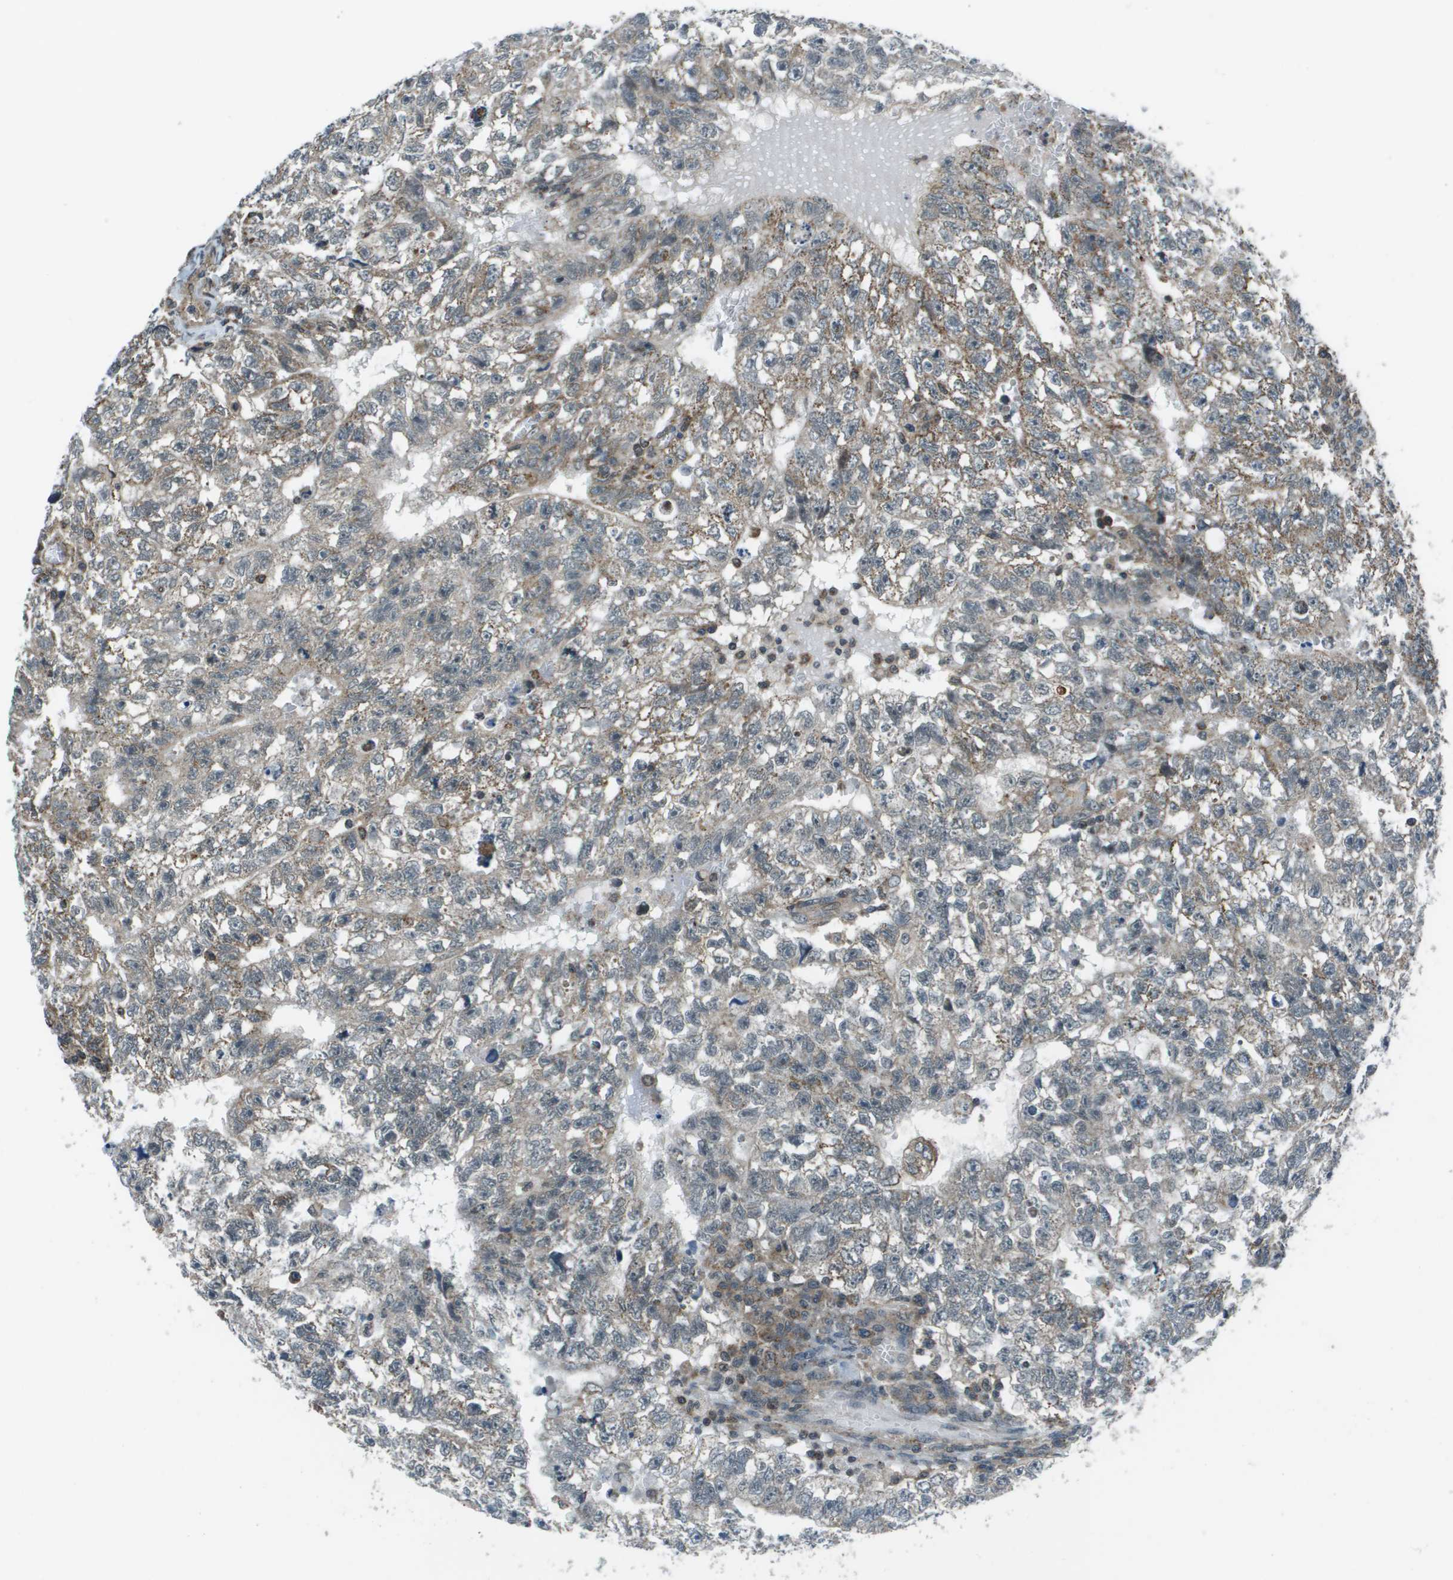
{"staining": {"intensity": "moderate", "quantity": "25%-75%", "location": "cytoplasmic/membranous"}, "tissue": "testis cancer", "cell_type": "Tumor cells", "image_type": "cancer", "snomed": [{"axis": "morphology", "description": "Seminoma, NOS"}, {"axis": "morphology", "description": "Carcinoma, Embryonal, NOS"}, {"axis": "topography", "description": "Testis"}], "caption": "Approximately 25%-75% of tumor cells in human testis cancer (embryonal carcinoma) exhibit moderate cytoplasmic/membranous protein expression as visualized by brown immunohistochemical staining.", "gene": "PPFIA1", "patient": {"sex": "male", "age": 38}}